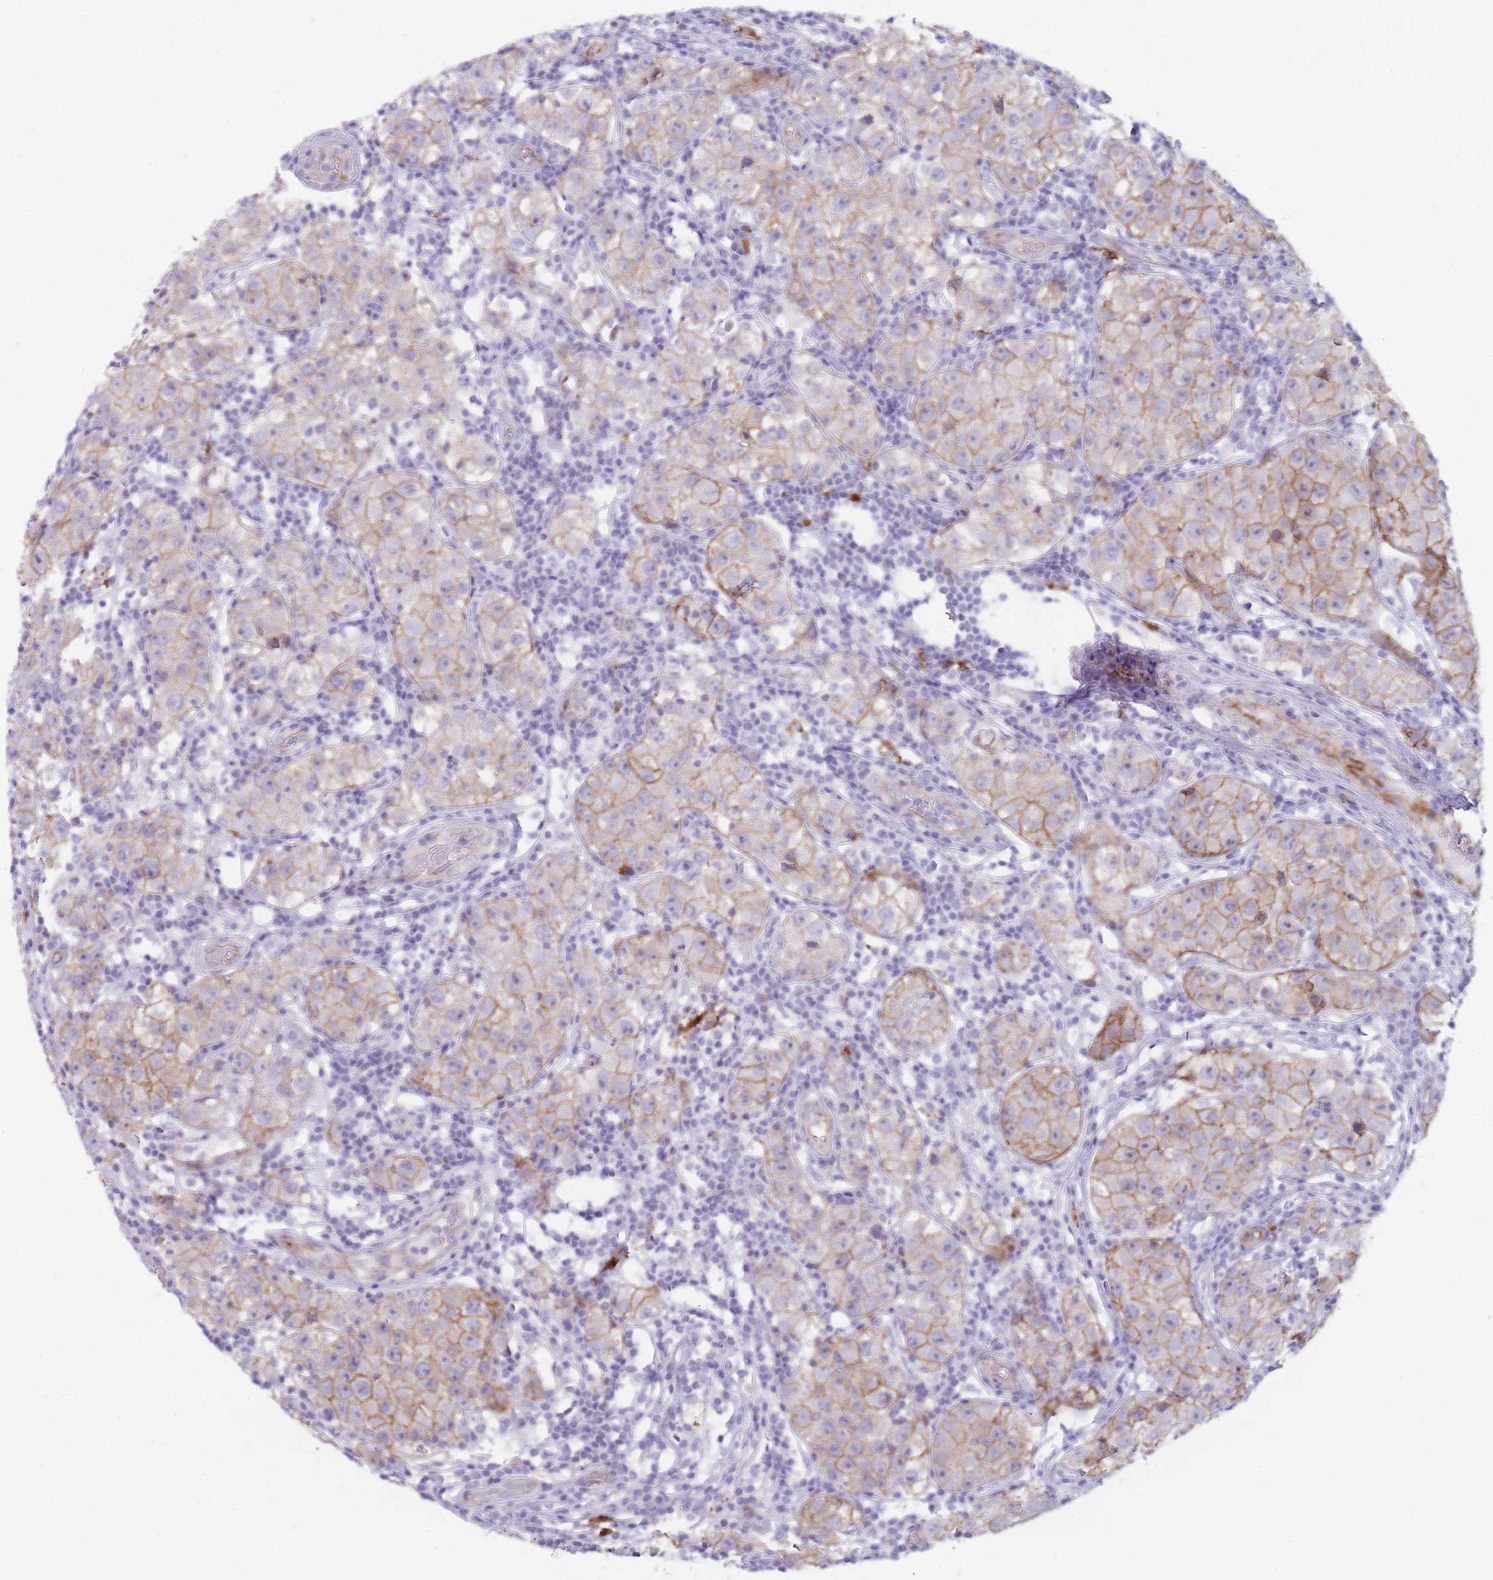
{"staining": {"intensity": "moderate", "quantity": "25%-75%", "location": "cytoplasmic/membranous"}, "tissue": "testis cancer", "cell_type": "Tumor cells", "image_type": "cancer", "snomed": [{"axis": "morphology", "description": "Seminoma, NOS"}, {"axis": "topography", "description": "Testis"}], "caption": "Immunohistochemistry (IHC) of seminoma (testis) reveals medium levels of moderate cytoplasmic/membranous staining in about 25%-75% of tumor cells.", "gene": "UTP14A", "patient": {"sex": "male", "age": 34}}